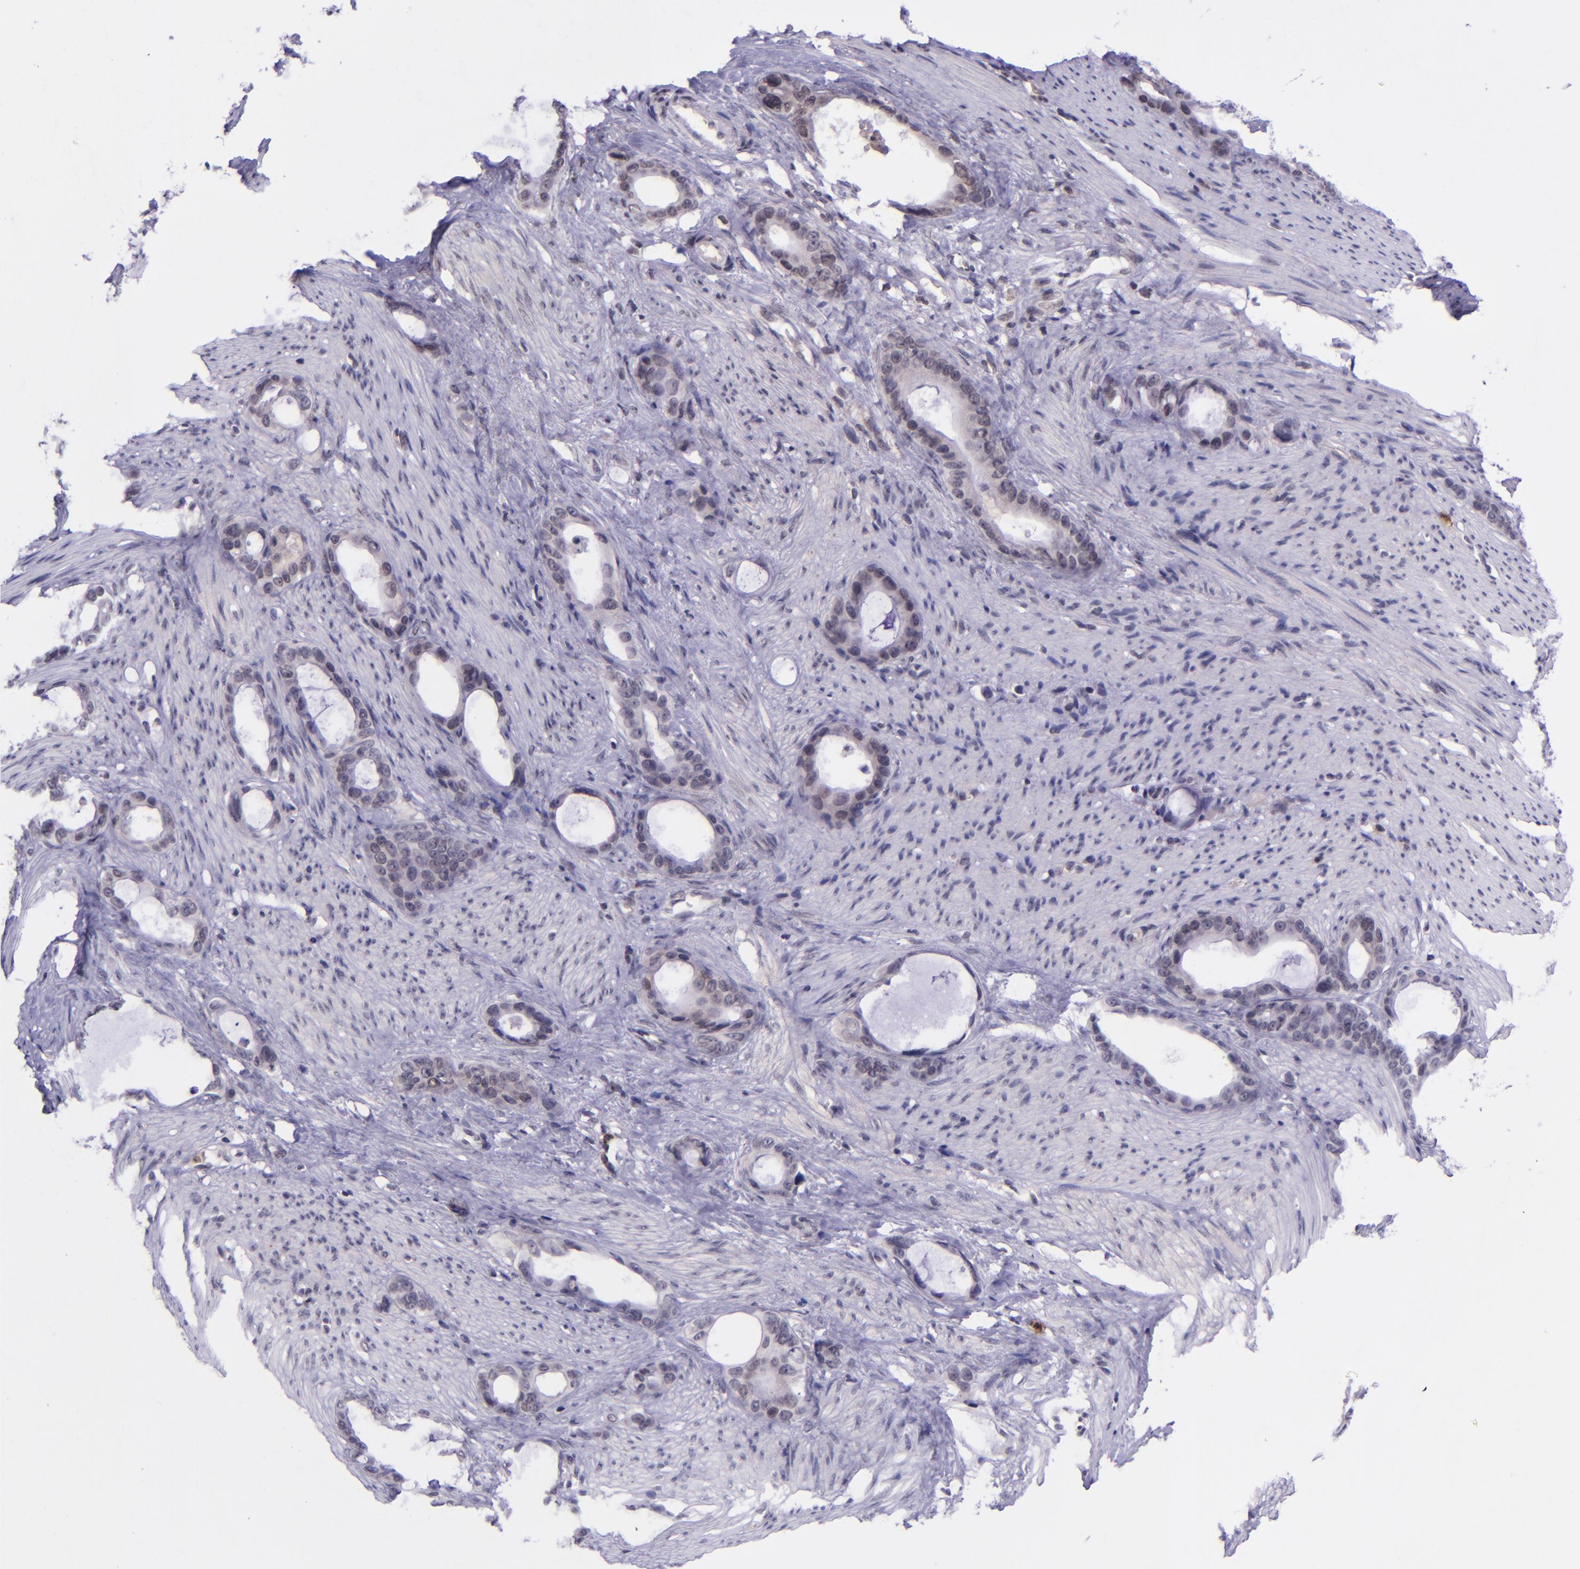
{"staining": {"intensity": "negative", "quantity": "none", "location": "none"}, "tissue": "stomach cancer", "cell_type": "Tumor cells", "image_type": "cancer", "snomed": [{"axis": "morphology", "description": "Adenocarcinoma, NOS"}, {"axis": "topography", "description": "Stomach"}], "caption": "An immunohistochemistry photomicrograph of stomach cancer (adenocarcinoma) is shown. There is no staining in tumor cells of stomach cancer (adenocarcinoma).", "gene": "SELL", "patient": {"sex": "female", "age": 75}}